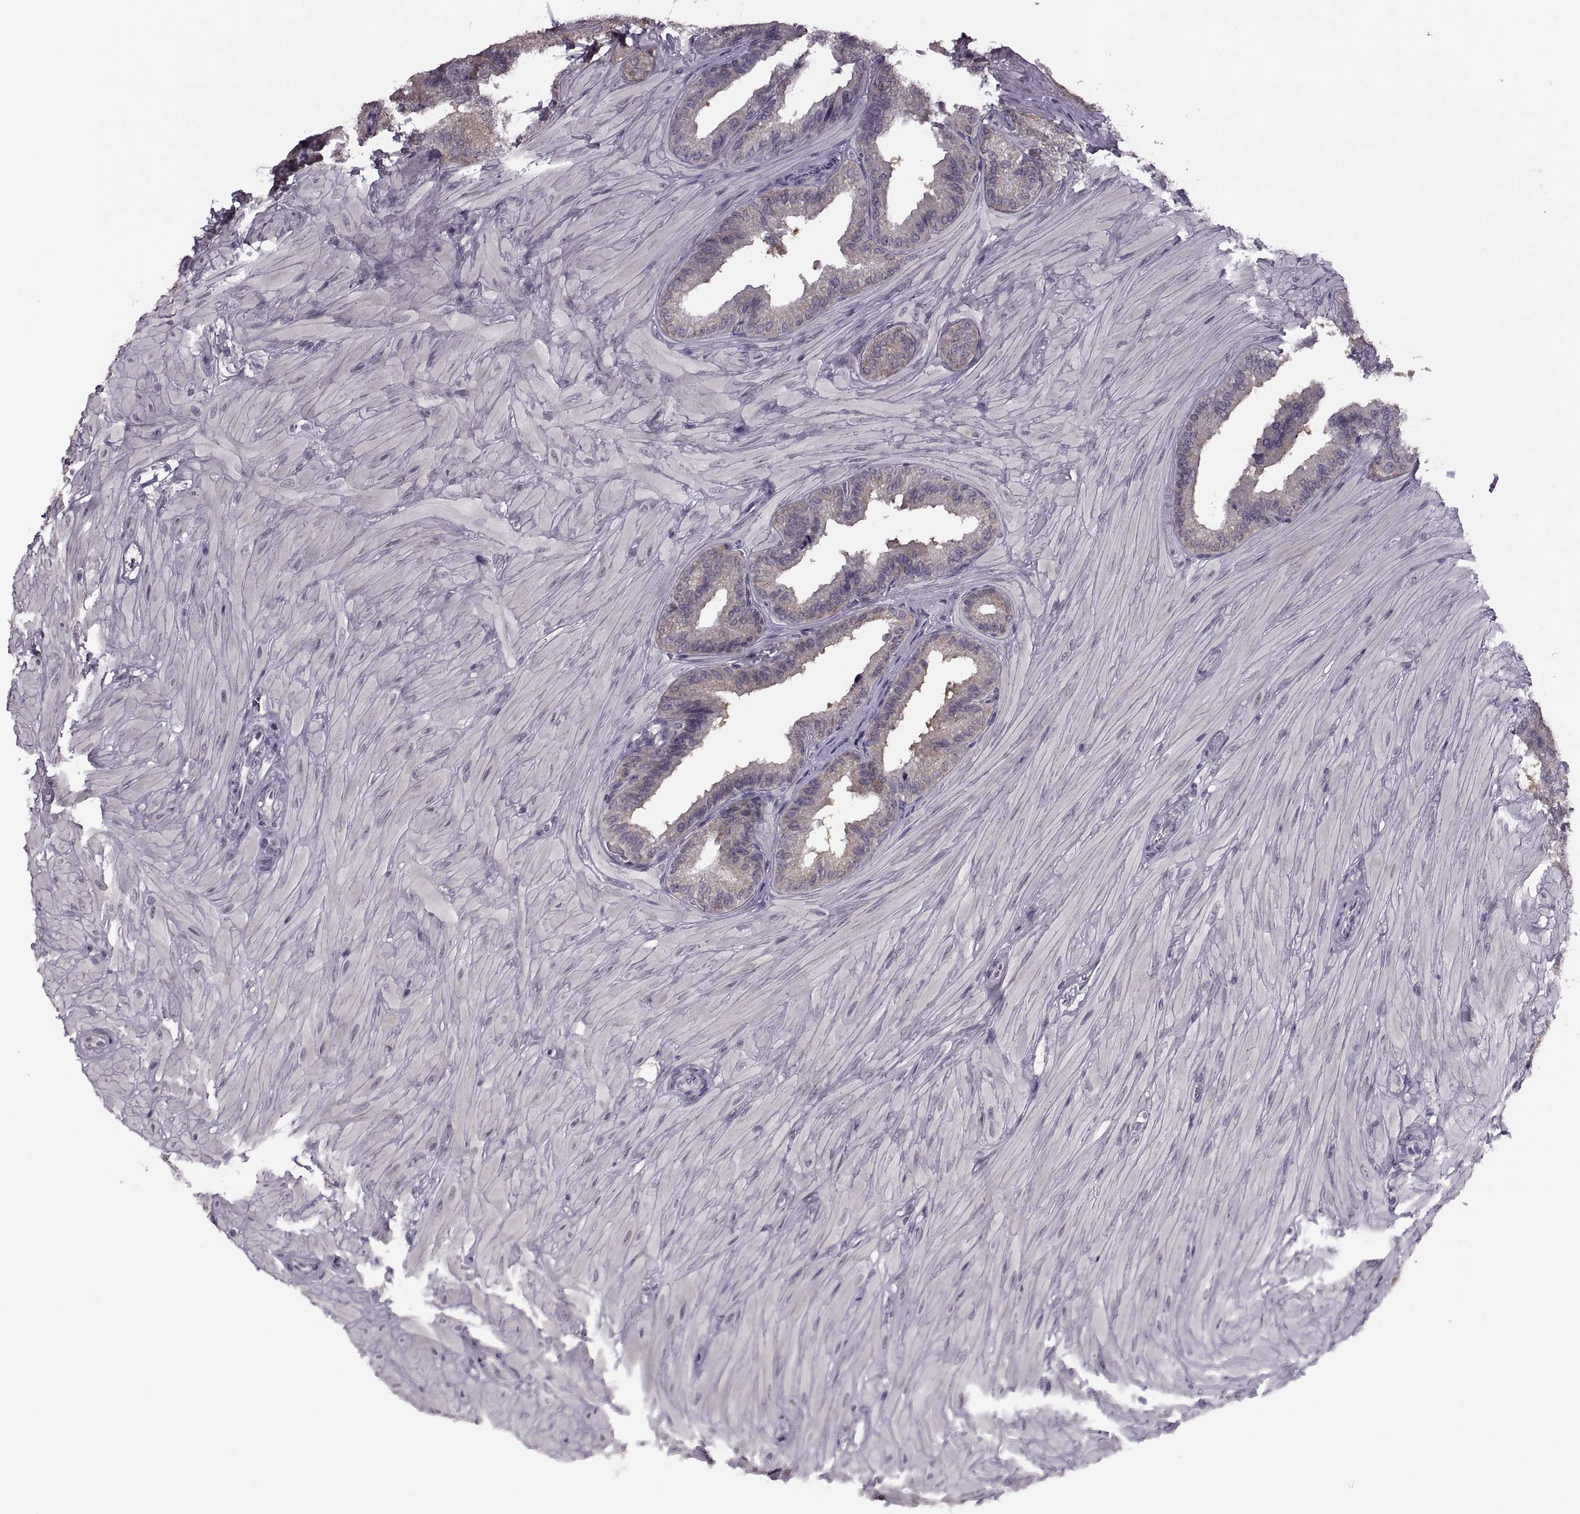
{"staining": {"intensity": "negative", "quantity": "none", "location": "none"}, "tissue": "seminal vesicle", "cell_type": "Glandular cells", "image_type": "normal", "snomed": [{"axis": "morphology", "description": "Normal tissue, NOS"}, {"axis": "topography", "description": "Seminal veicle"}], "caption": "DAB (3,3'-diaminobenzidine) immunohistochemical staining of benign seminal vesicle exhibits no significant positivity in glandular cells.", "gene": "CACNA1F", "patient": {"sex": "male", "age": 37}}